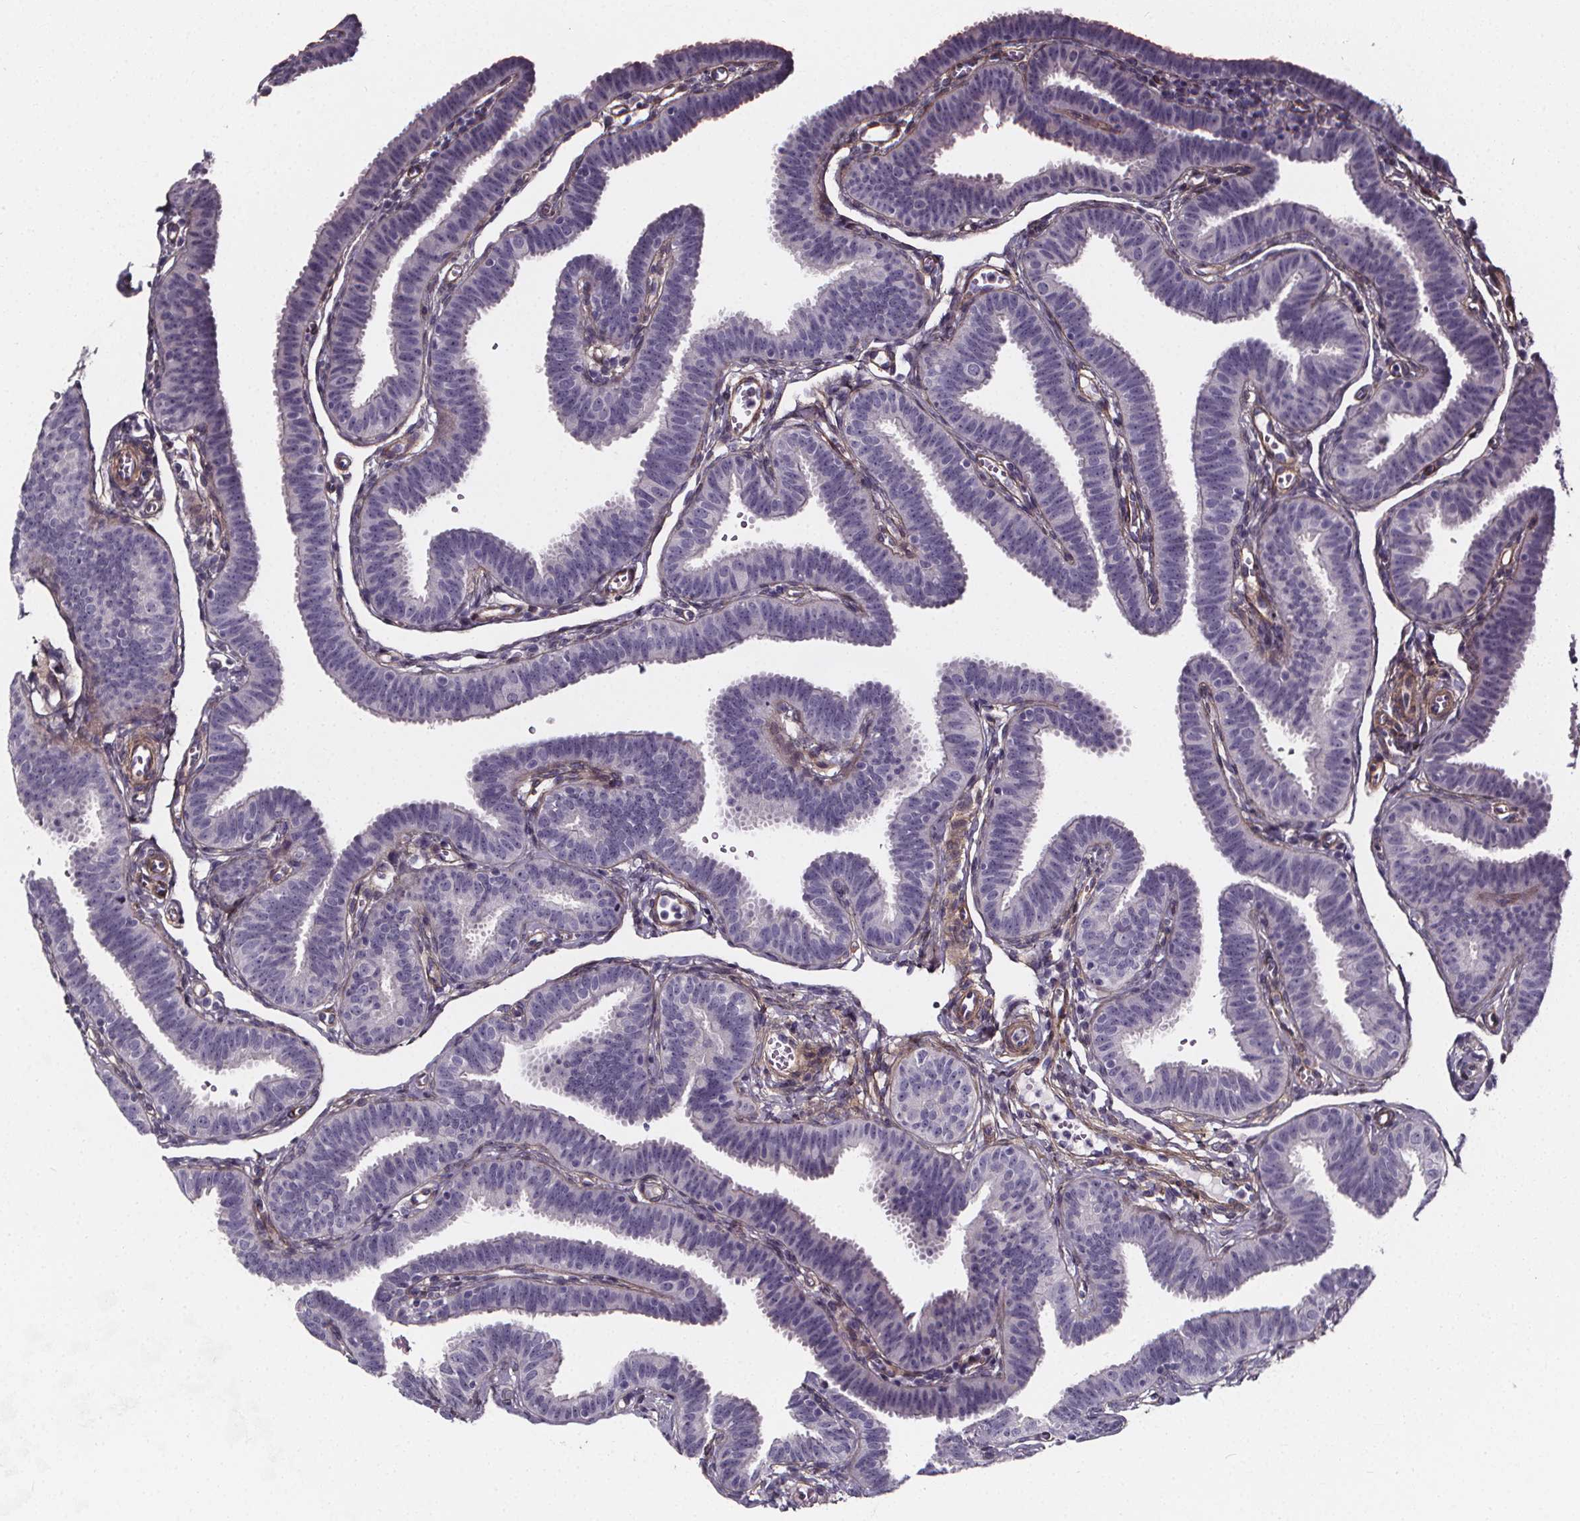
{"staining": {"intensity": "negative", "quantity": "none", "location": "none"}, "tissue": "fallopian tube", "cell_type": "Glandular cells", "image_type": "normal", "snomed": [{"axis": "morphology", "description": "Normal tissue, NOS"}, {"axis": "topography", "description": "Fallopian tube"}], "caption": "Immunohistochemistry (IHC) micrograph of unremarkable fallopian tube: fallopian tube stained with DAB reveals no significant protein expression in glandular cells. The staining was performed using DAB (3,3'-diaminobenzidine) to visualize the protein expression in brown, while the nuclei were stained in blue with hematoxylin (Magnification: 20x).", "gene": "AEBP1", "patient": {"sex": "female", "age": 25}}